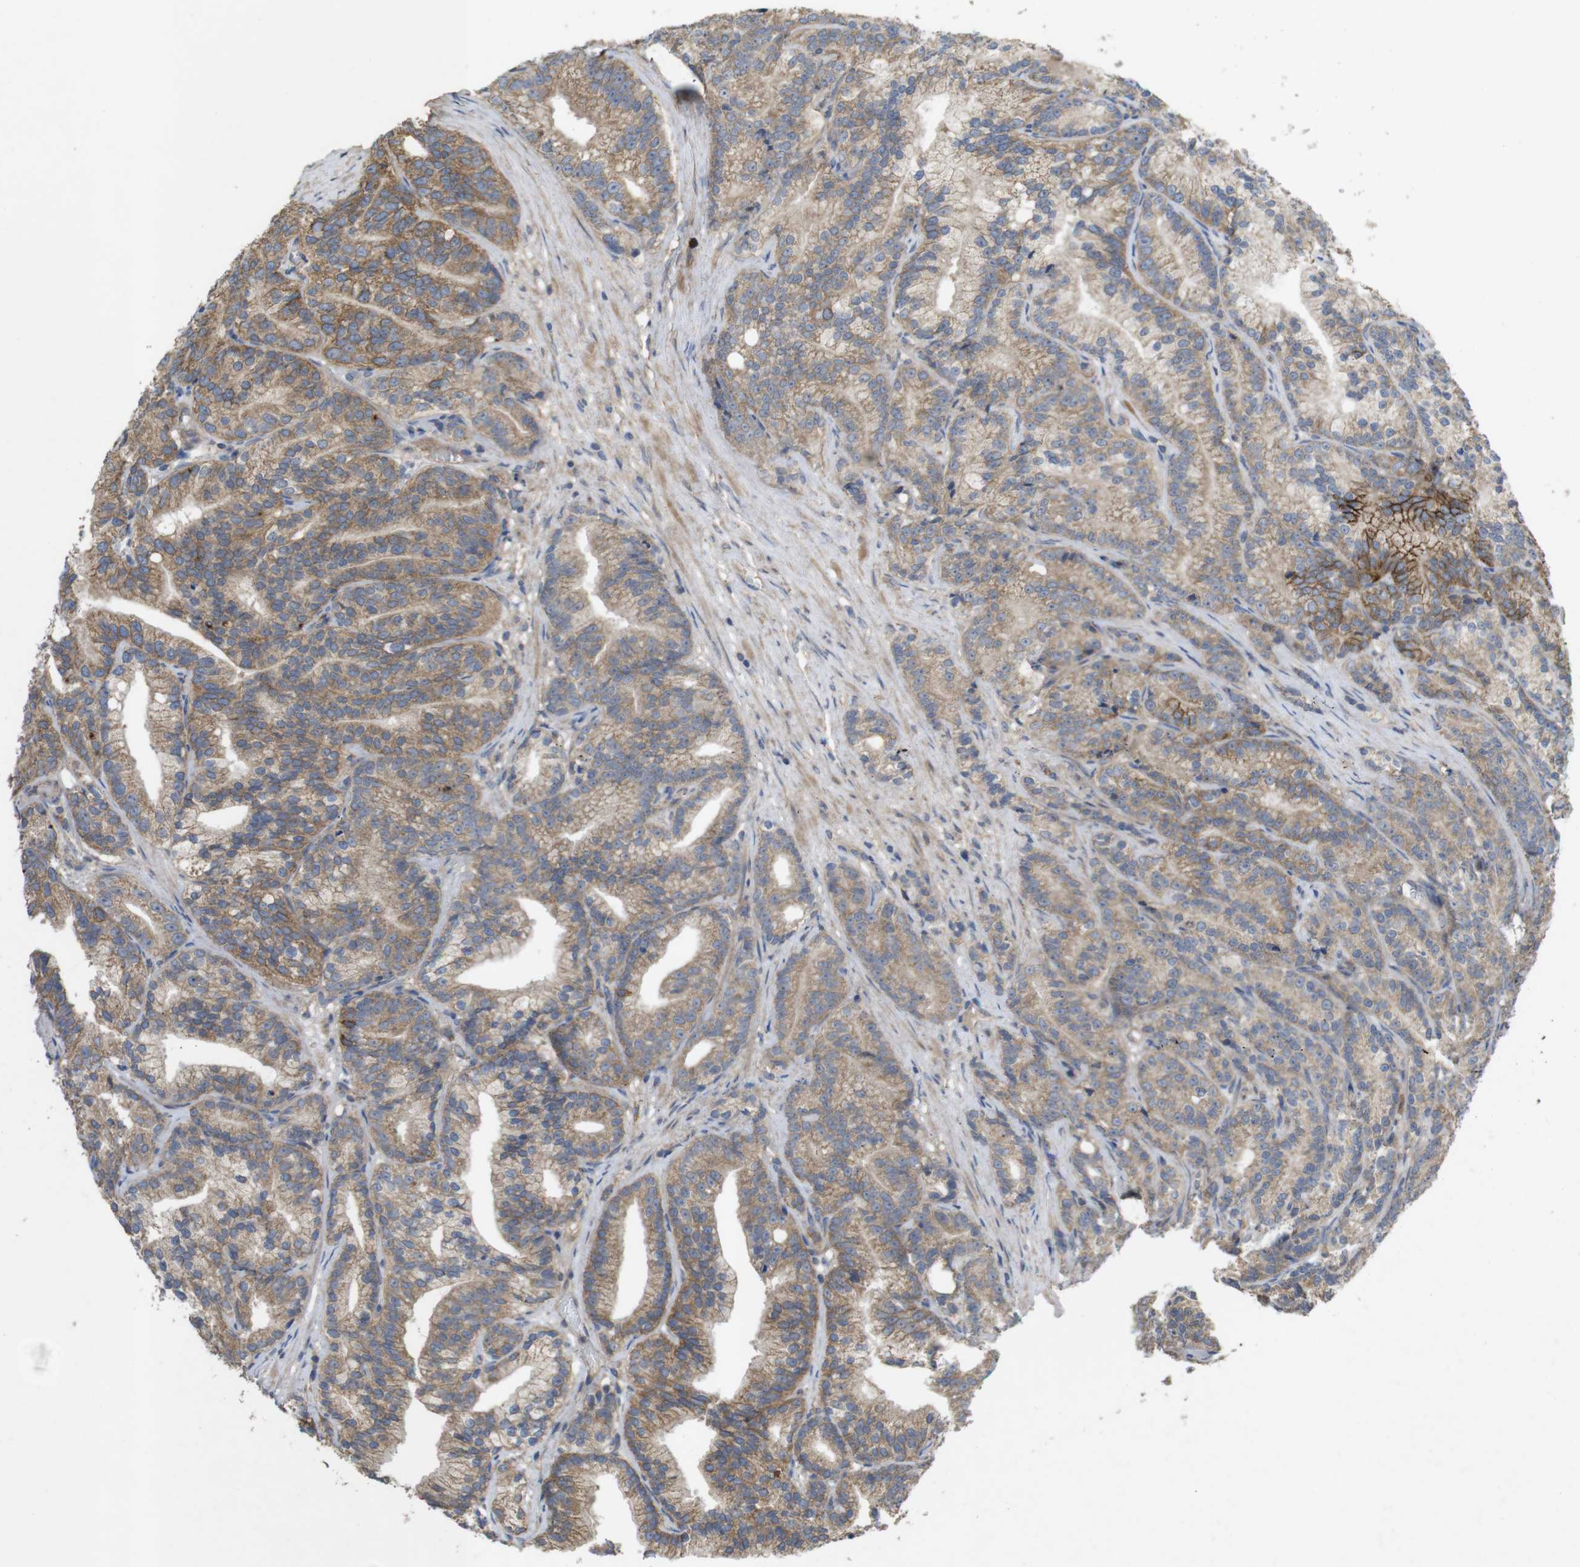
{"staining": {"intensity": "weak", "quantity": ">75%", "location": "cytoplasmic/membranous"}, "tissue": "prostate cancer", "cell_type": "Tumor cells", "image_type": "cancer", "snomed": [{"axis": "morphology", "description": "Adenocarcinoma, Low grade"}, {"axis": "topography", "description": "Prostate"}], "caption": "Immunohistochemical staining of prostate adenocarcinoma (low-grade) shows weak cytoplasmic/membranous protein staining in approximately >75% of tumor cells.", "gene": "KCNS3", "patient": {"sex": "male", "age": 89}}